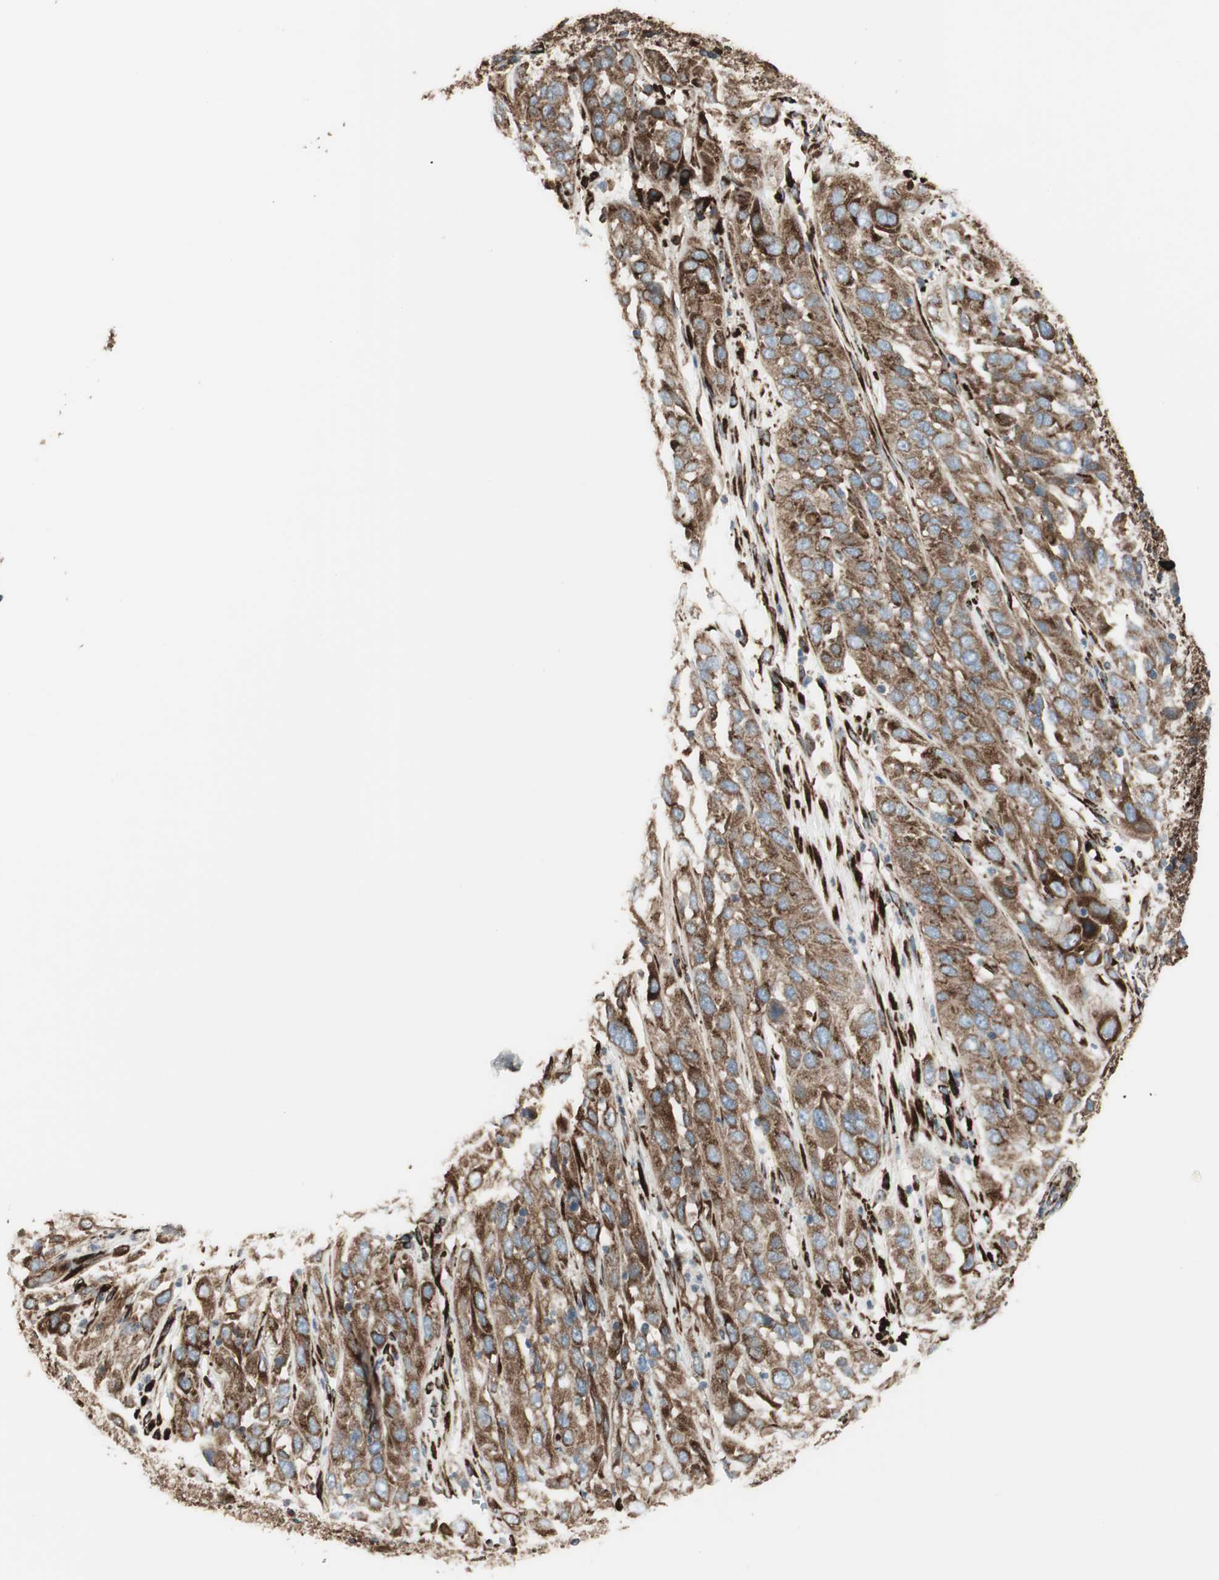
{"staining": {"intensity": "strong", "quantity": ">75%", "location": "cytoplasmic/membranous"}, "tissue": "cervical cancer", "cell_type": "Tumor cells", "image_type": "cancer", "snomed": [{"axis": "morphology", "description": "Squamous cell carcinoma, NOS"}, {"axis": "topography", "description": "Cervix"}], "caption": "A photomicrograph of human cervical cancer stained for a protein demonstrates strong cytoplasmic/membranous brown staining in tumor cells.", "gene": "RRBP1", "patient": {"sex": "female", "age": 32}}